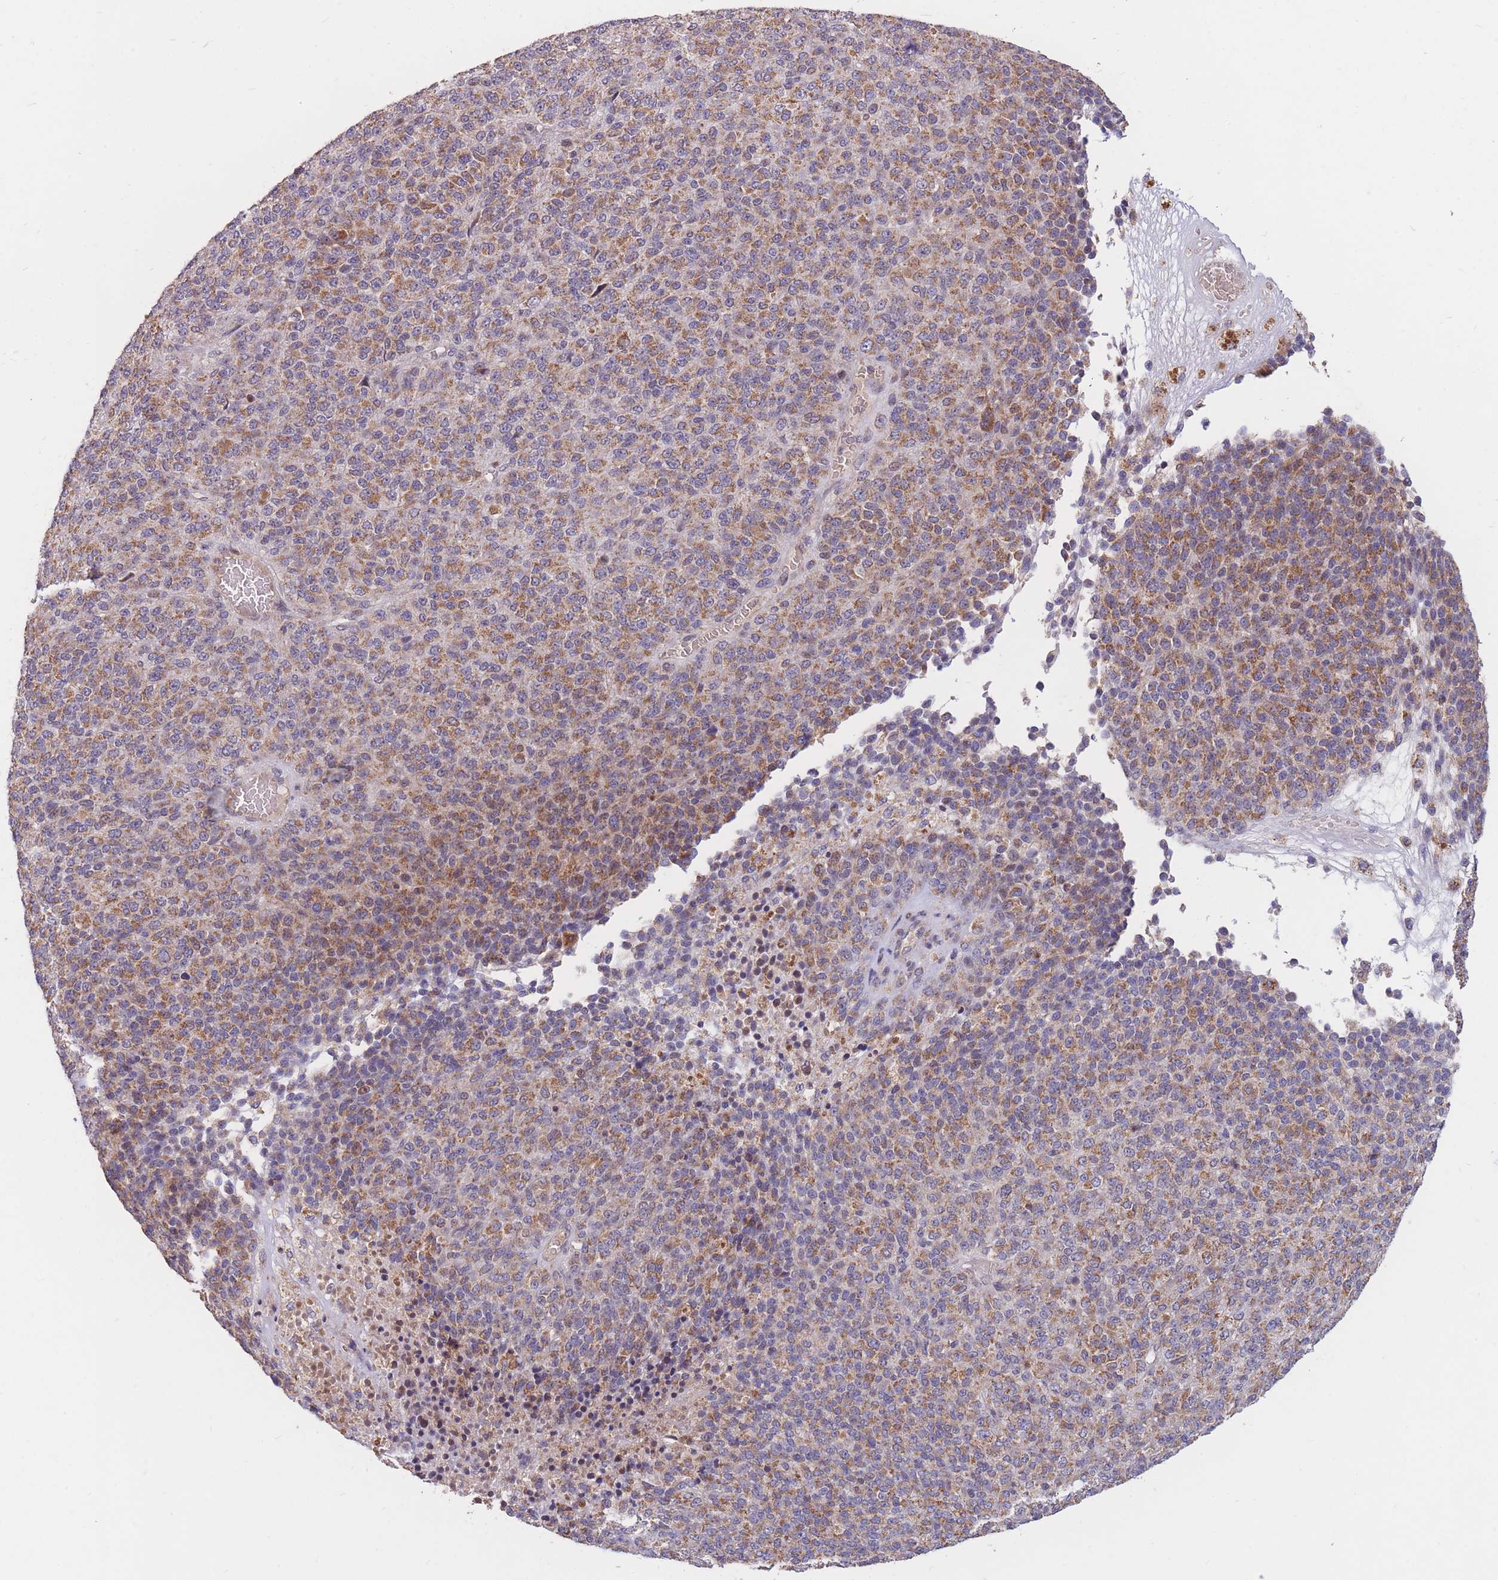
{"staining": {"intensity": "moderate", "quantity": ">75%", "location": "cytoplasmic/membranous"}, "tissue": "melanoma", "cell_type": "Tumor cells", "image_type": "cancer", "snomed": [{"axis": "morphology", "description": "Malignant melanoma, Metastatic site"}, {"axis": "topography", "description": "Brain"}], "caption": "About >75% of tumor cells in melanoma show moderate cytoplasmic/membranous protein expression as visualized by brown immunohistochemical staining.", "gene": "PTPMT1", "patient": {"sex": "female", "age": 56}}